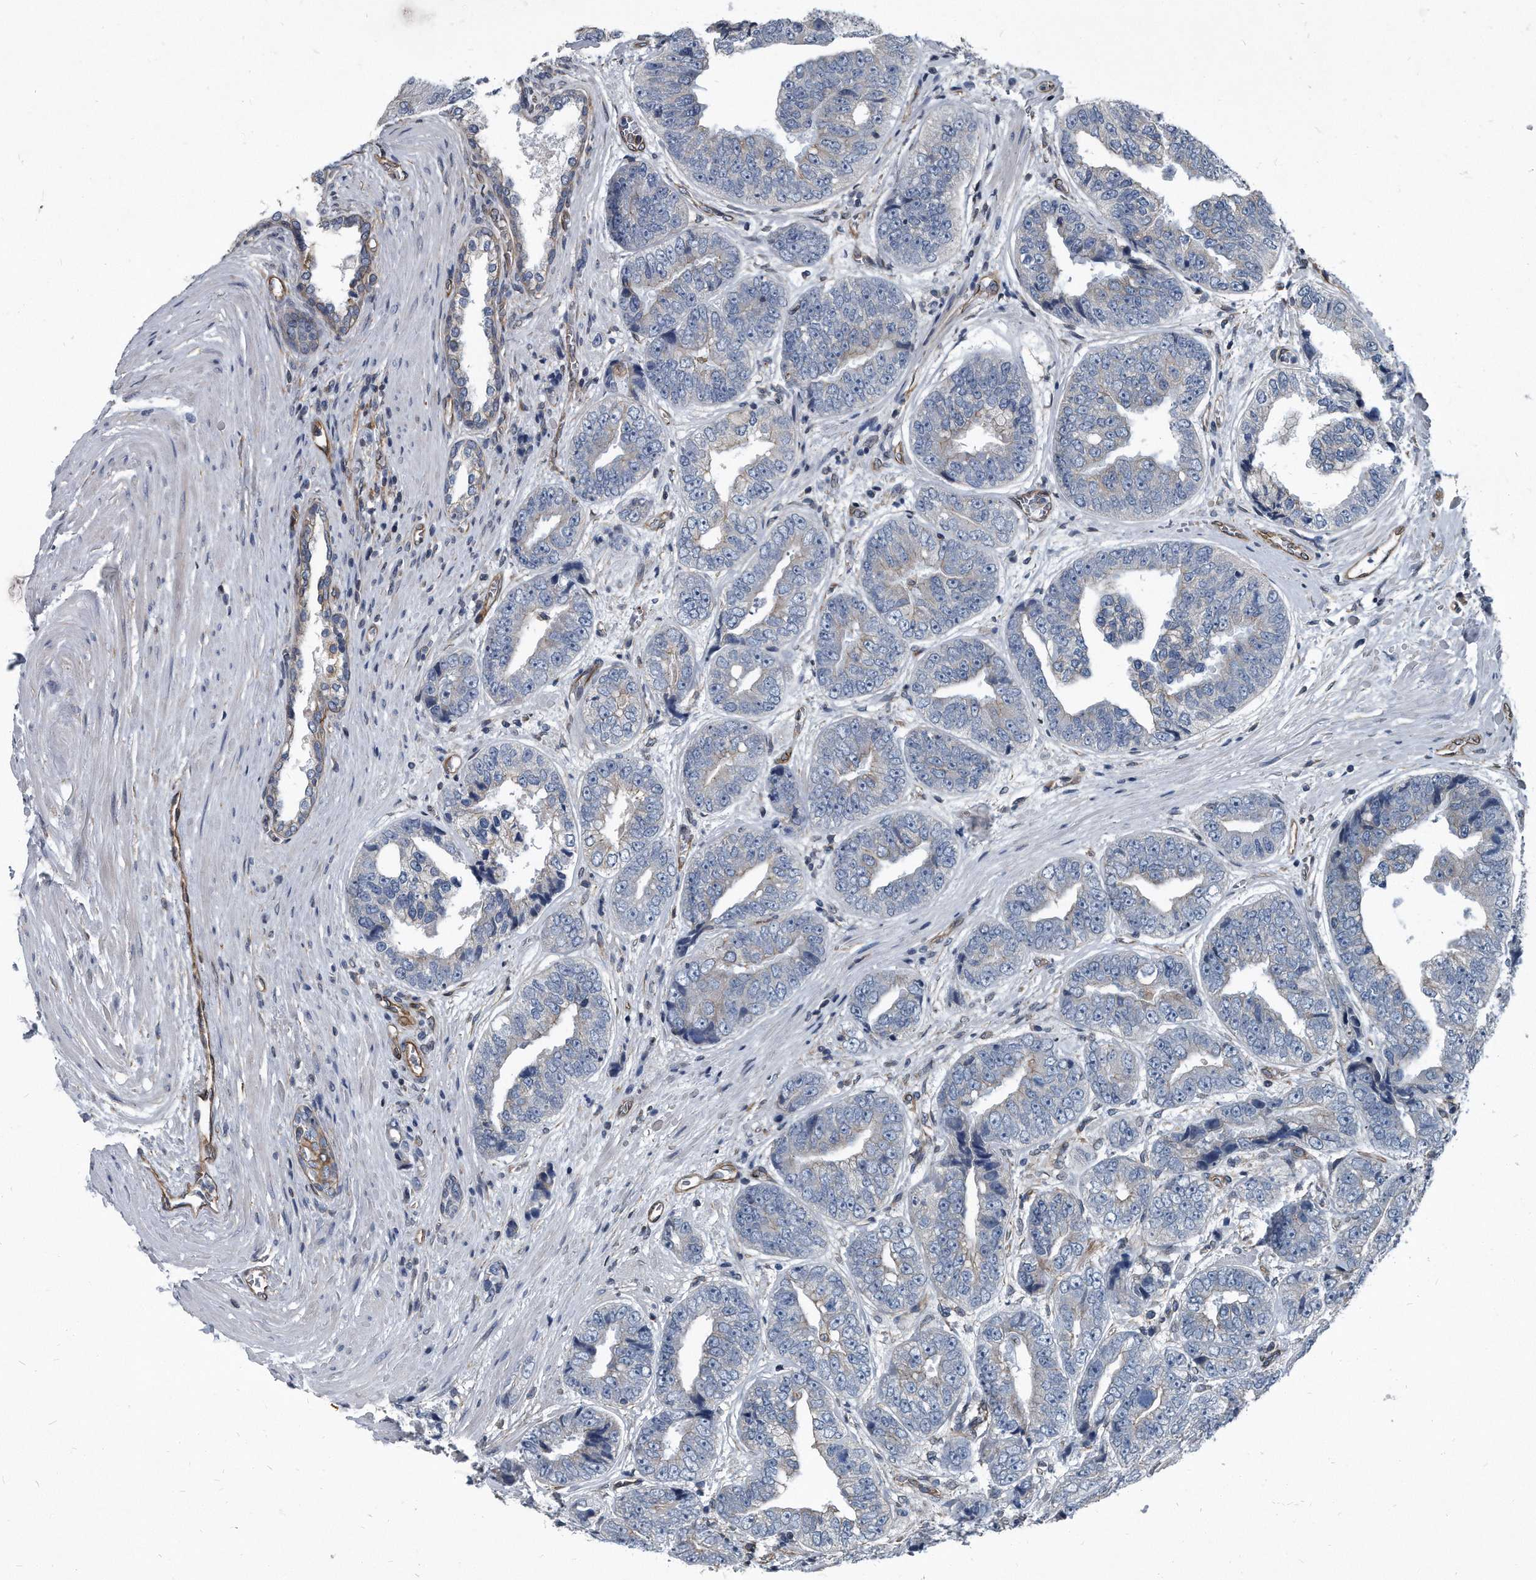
{"staining": {"intensity": "negative", "quantity": "none", "location": "none"}, "tissue": "prostate cancer", "cell_type": "Tumor cells", "image_type": "cancer", "snomed": [{"axis": "morphology", "description": "Adenocarcinoma, High grade"}, {"axis": "topography", "description": "Prostate"}], "caption": "High-grade adenocarcinoma (prostate) was stained to show a protein in brown. There is no significant staining in tumor cells.", "gene": "PLEC", "patient": {"sex": "male", "age": 61}}